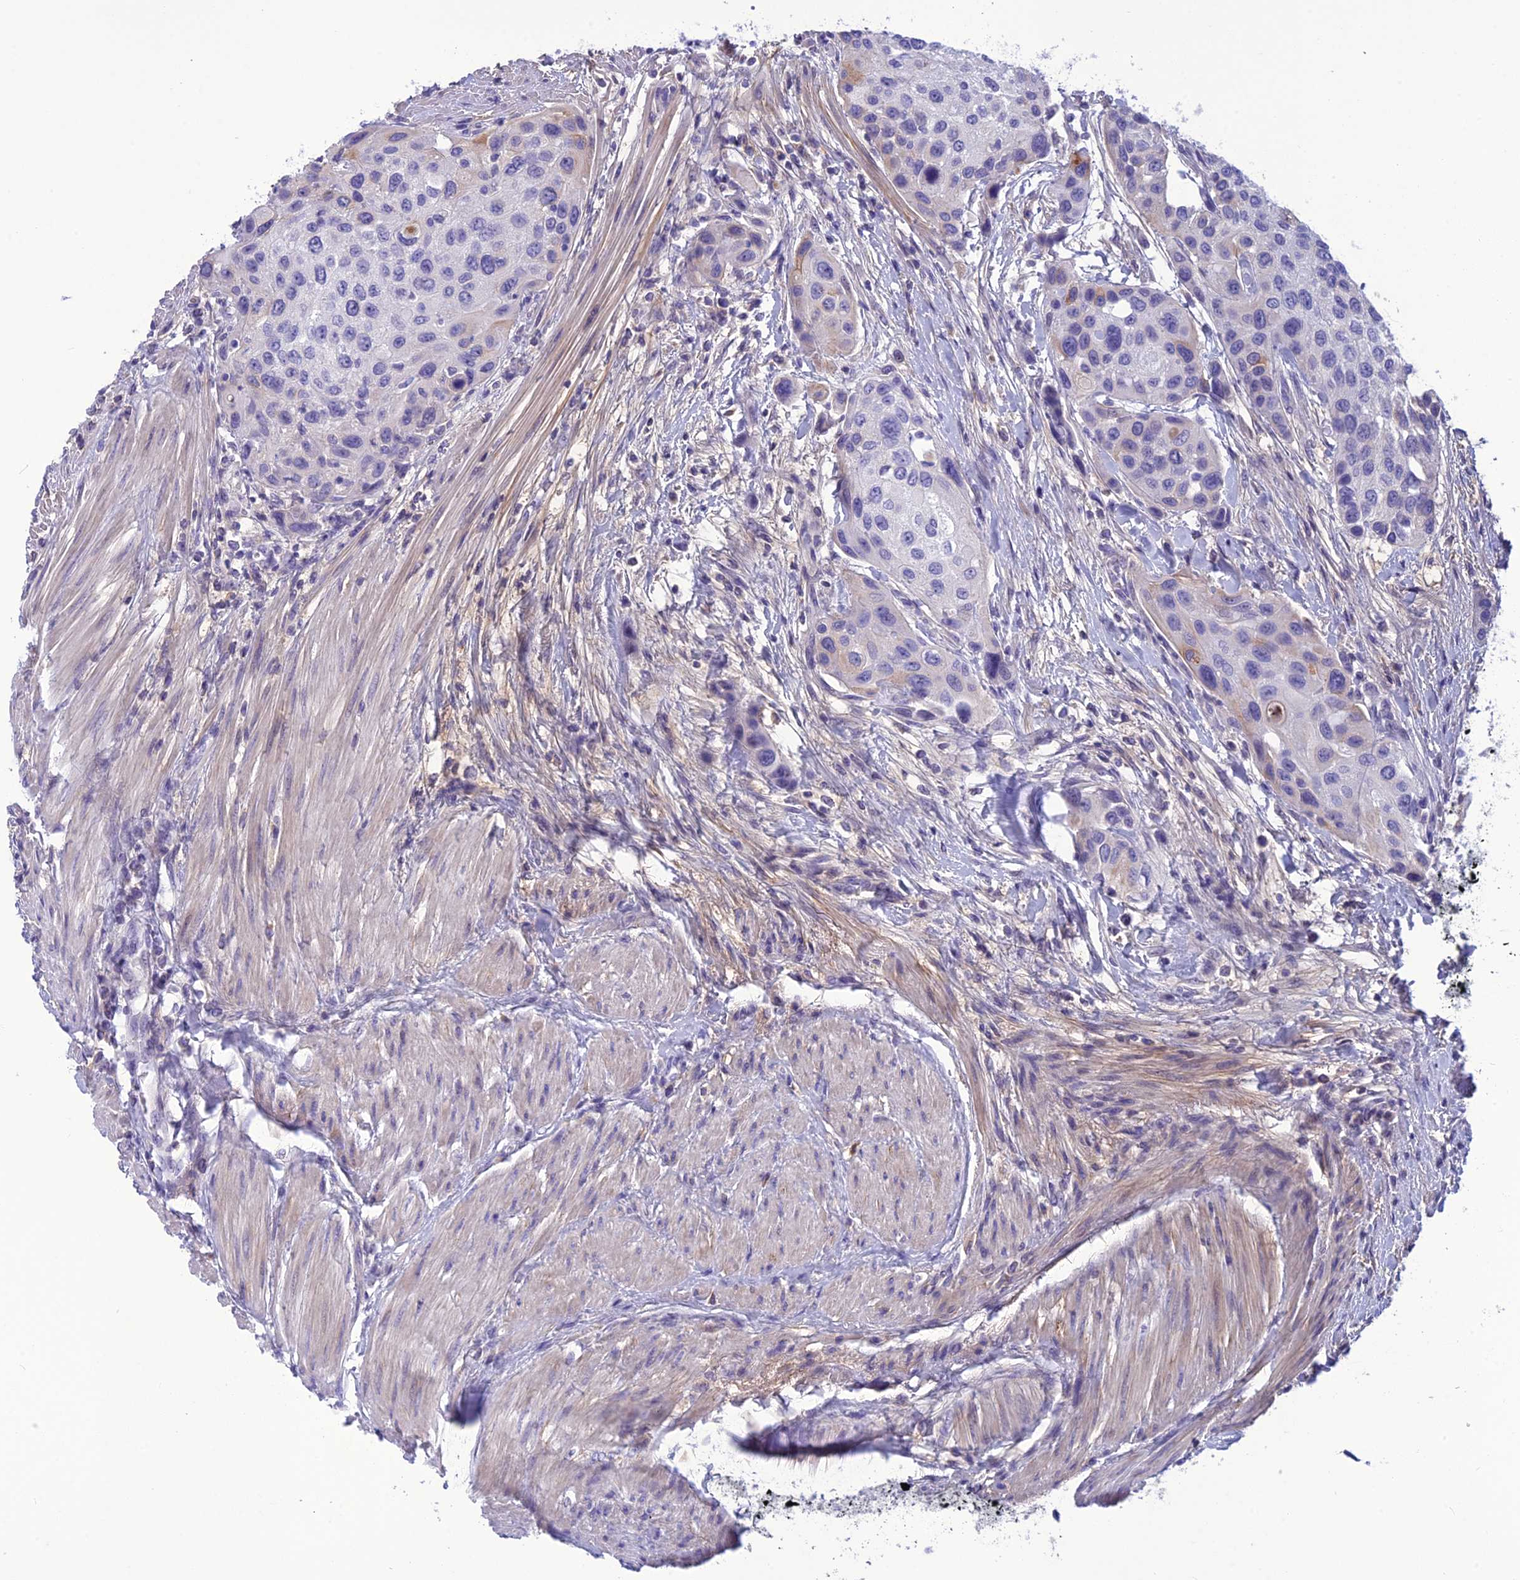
{"staining": {"intensity": "negative", "quantity": "none", "location": "none"}, "tissue": "urothelial cancer", "cell_type": "Tumor cells", "image_type": "cancer", "snomed": [{"axis": "morphology", "description": "Normal tissue, NOS"}, {"axis": "morphology", "description": "Urothelial carcinoma, High grade"}, {"axis": "topography", "description": "Vascular tissue"}, {"axis": "topography", "description": "Urinary bladder"}], "caption": "This is an IHC micrograph of high-grade urothelial carcinoma. There is no expression in tumor cells.", "gene": "BBS2", "patient": {"sex": "female", "age": 56}}